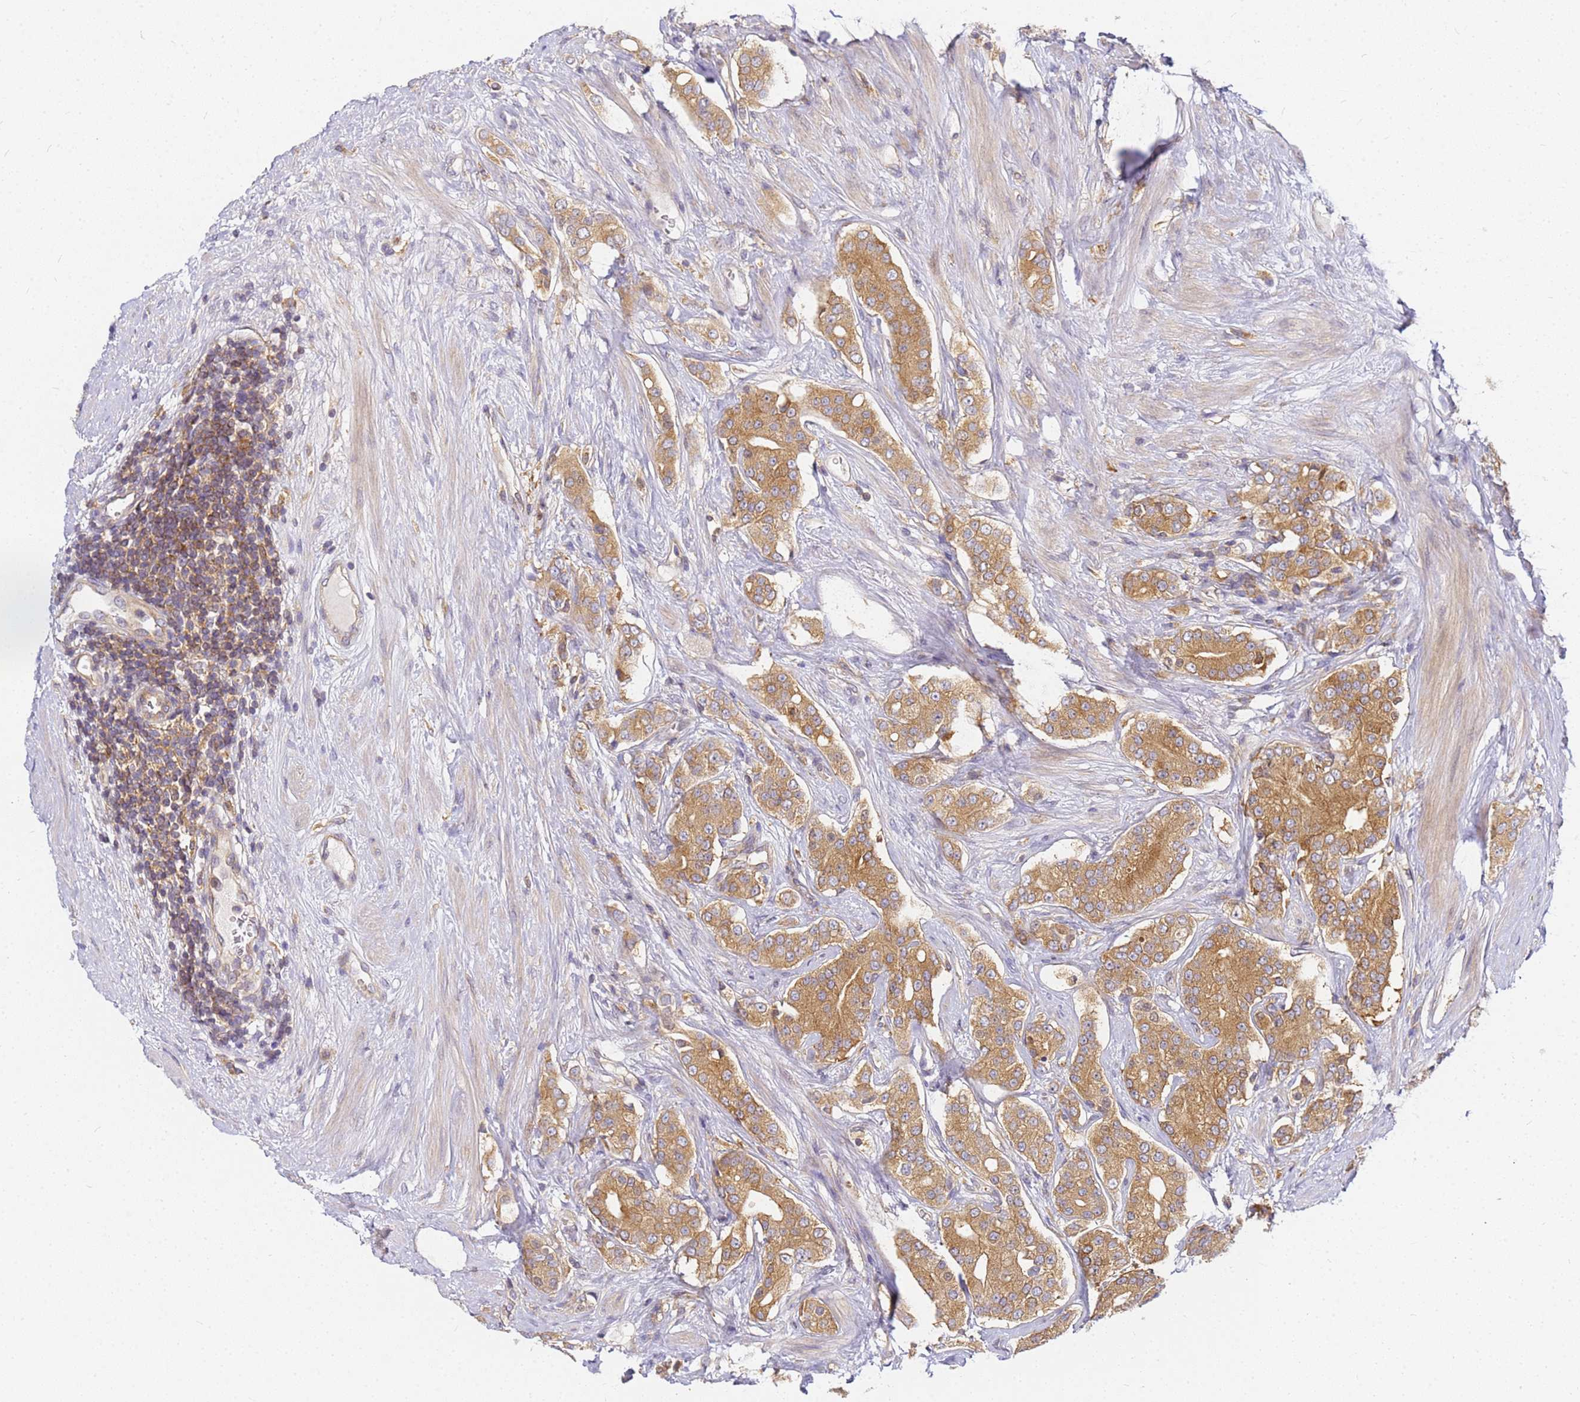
{"staining": {"intensity": "moderate", "quantity": ">75%", "location": "cytoplasmic/membranous"}, "tissue": "prostate cancer", "cell_type": "Tumor cells", "image_type": "cancer", "snomed": [{"axis": "morphology", "description": "Adenocarcinoma, High grade"}, {"axis": "topography", "description": "Prostate"}], "caption": "The photomicrograph demonstrates a brown stain indicating the presence of a protein in the cytoplasmic/membranous of tumor cells in high-grade adenocarcinoma (prostate).", "gene": "CHM", "patient": {"sex": "male", "age": 71}}